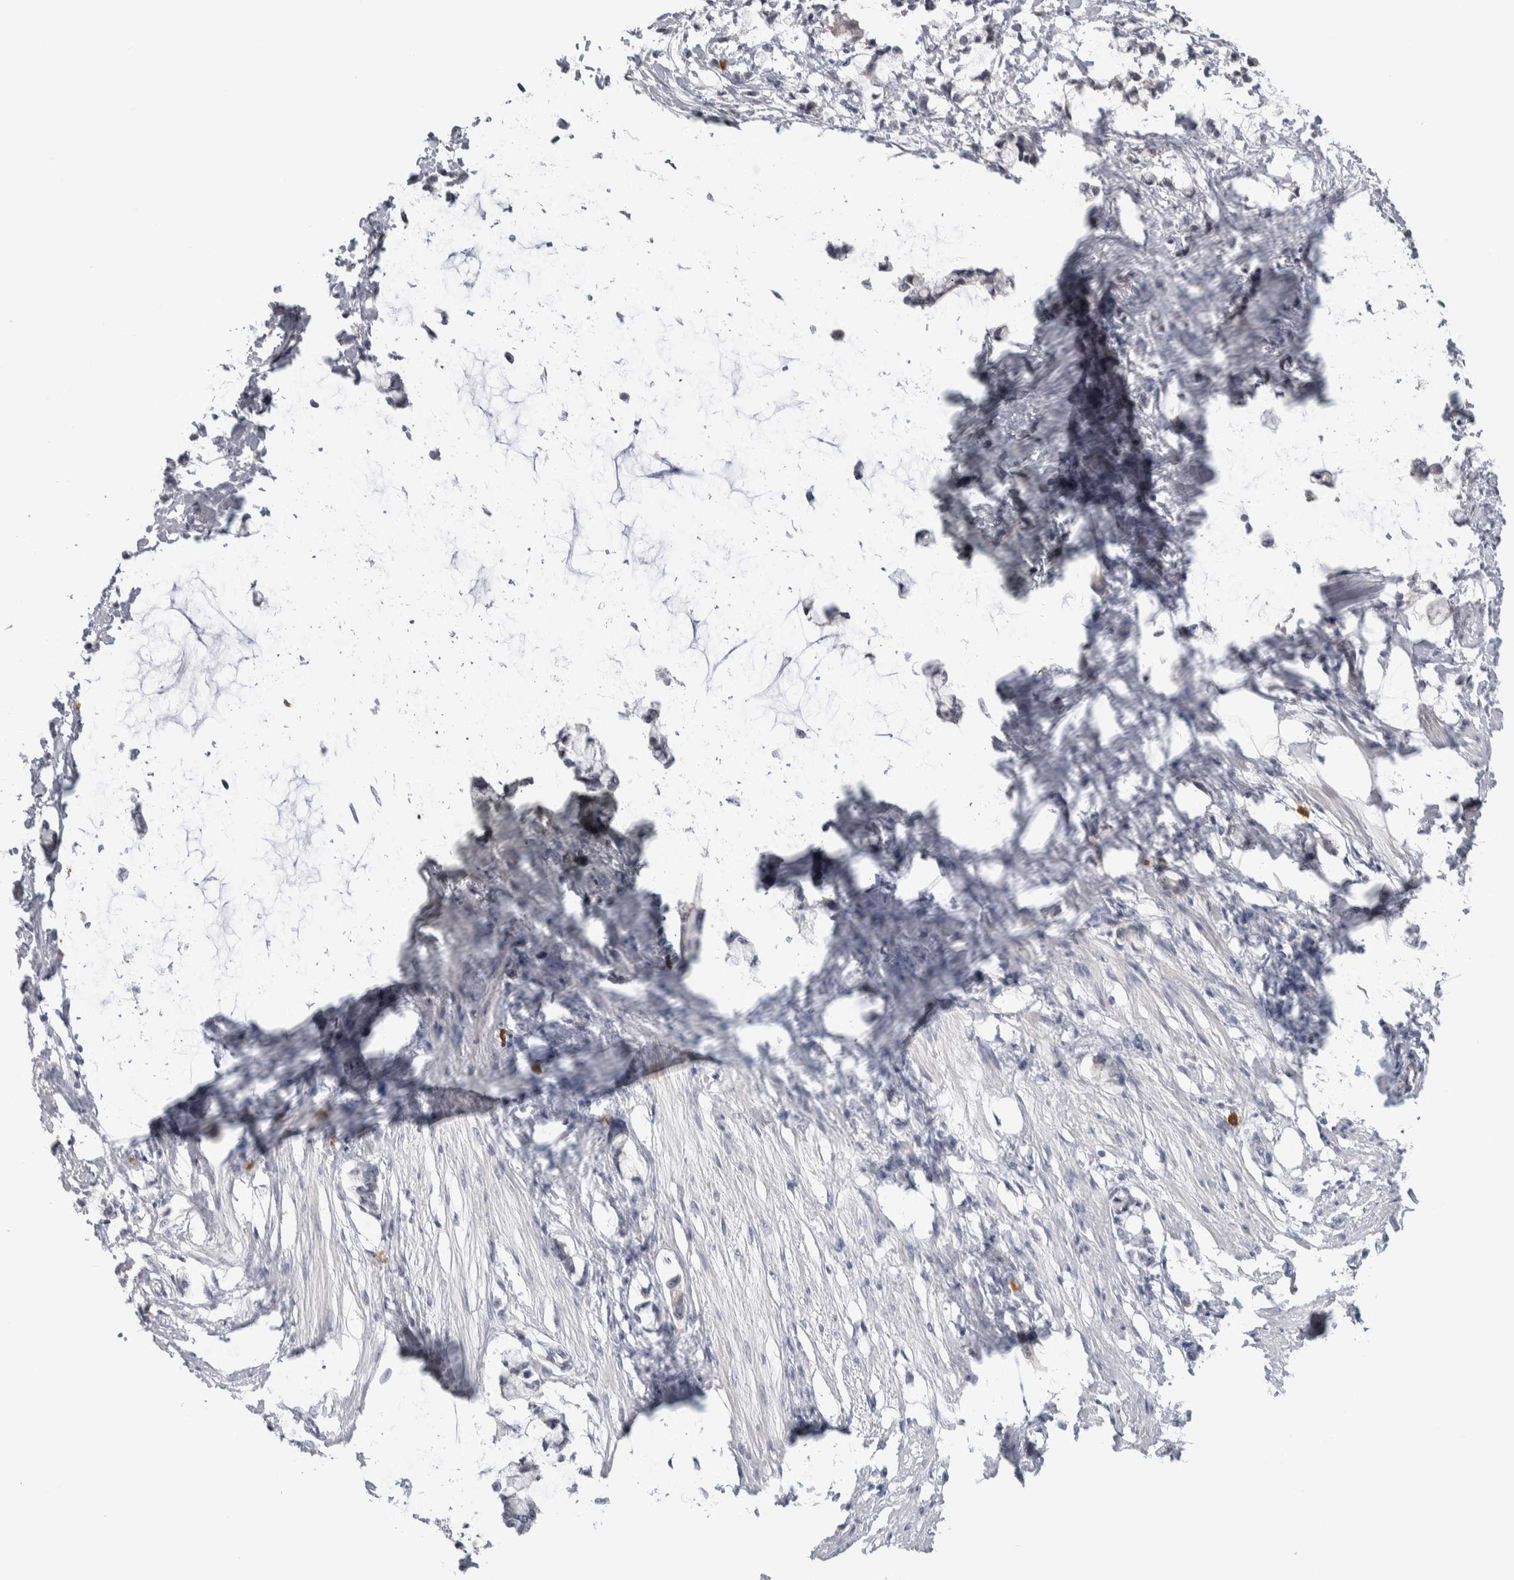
{"staining": {"intensity": "negative", "quantity": "none", "location": "none"}, "tissue": "smooth muscle", "cell_type": "Smooth muscle cells", "image_type": "normal", "snomed": [{"axis": "morphology", "description": "Normal tissue, NOS"}, {"axis": "morphology", "description": "Adenocarcinoma, NOS"}, {"axis": "topography", "description": "Smooth muscle"}, {"axis": "topography", "description": "Colon"}], "caption": "The image displays no significant expression in smooth muscle cells of smooth muscle.", "gene": "TMEM102", "patient": {"sex": "male", "age": 14}}